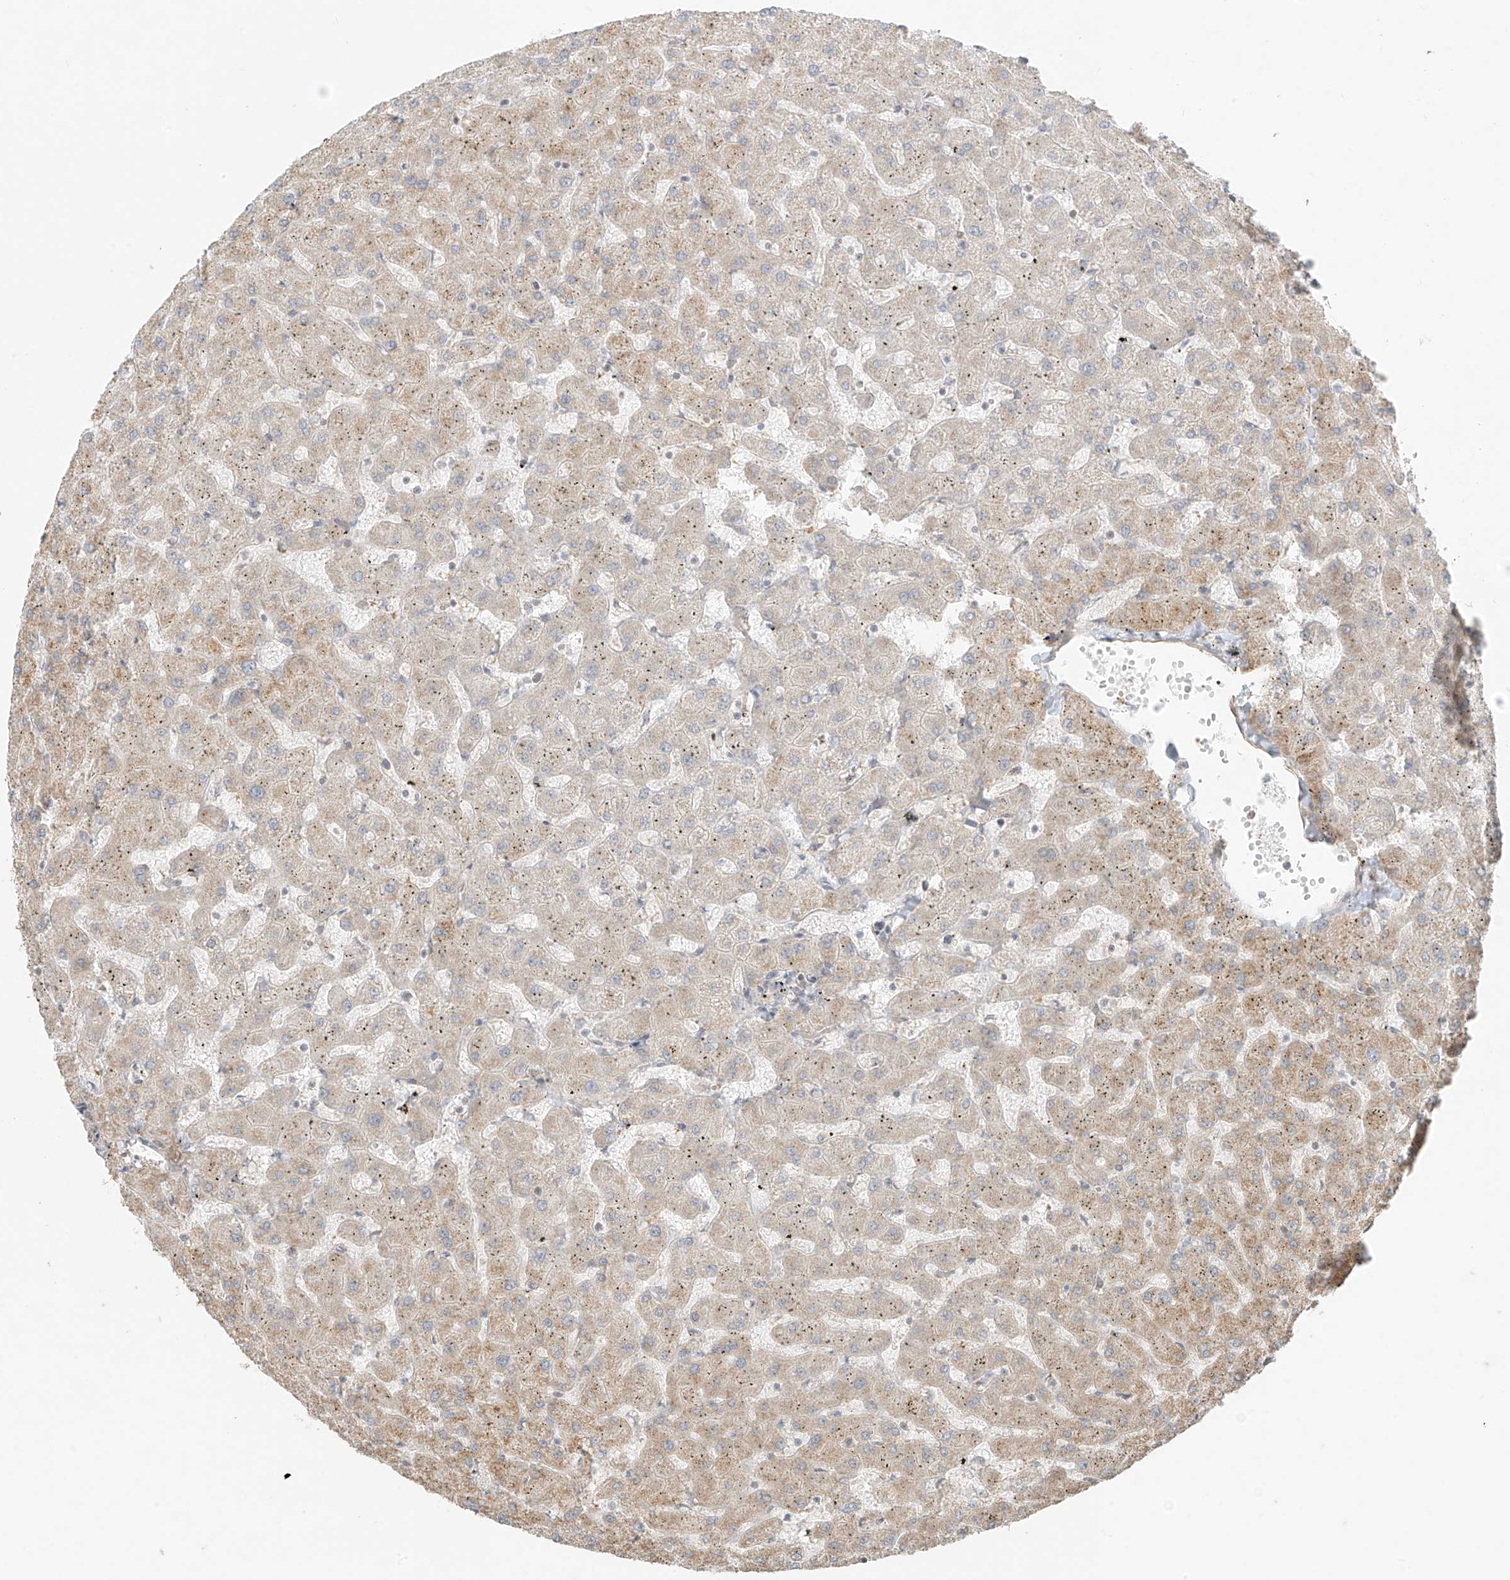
{"staining": {"intensity": "negative", "quantity": "none", "location": "none"}, "tissue": "liver", "cell_type": "Cholangiocytes", "image_type": "normal", "snomed": [{"axis": "morphology", "description": "Normal tissue, NOS"}, {"axis": "topography", "description": "Liver"}], "caption": "Human liver stained for a protein using immunohistochemistry exhibits no positivity in cholangiocytes.", "gene": "ABCD1", "patient": {"sex": "female", "age": 63}}